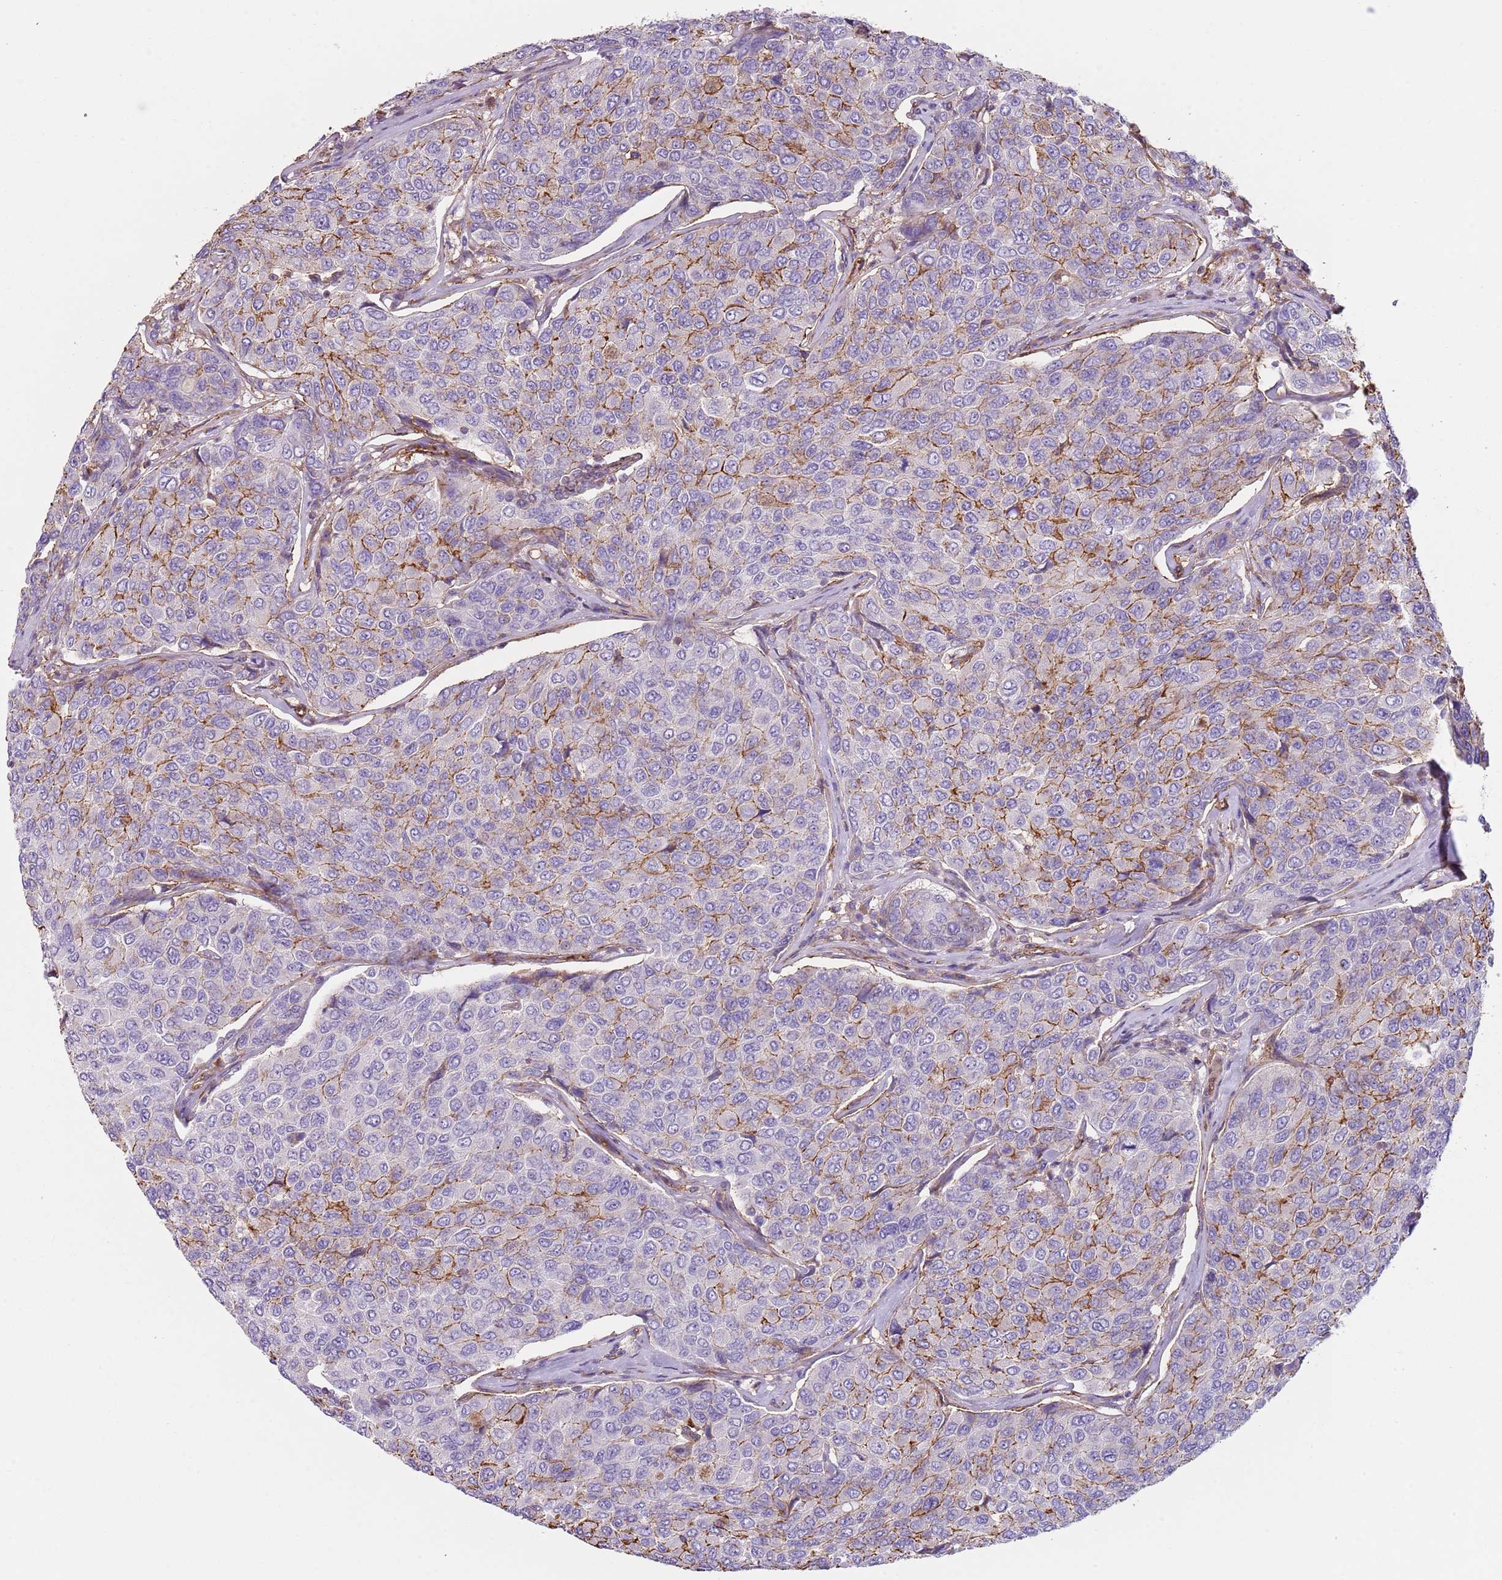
{"staining": {"intensity": "moderate", "quantity": "25%-75%", "location": "cytoplasmic/membranous"}, "tissue": "breast cancer", "cell_type": "Tumor cells", "image_type": "cancer", "snomed": [{"axis": "morphology", "description": "Duct carcinoma"}, {"axis": "topography", "description": "Breast"}], "caption": "An IHC image of tumor tissue is shown. Protein staining in brown highlights moderate cytoplasmic/membranous positivity in breast cancer (intraductal carcinoma) within tumor cells.", "gene": "GNAI3", "patient": {"sex": "female", "age": 55}}